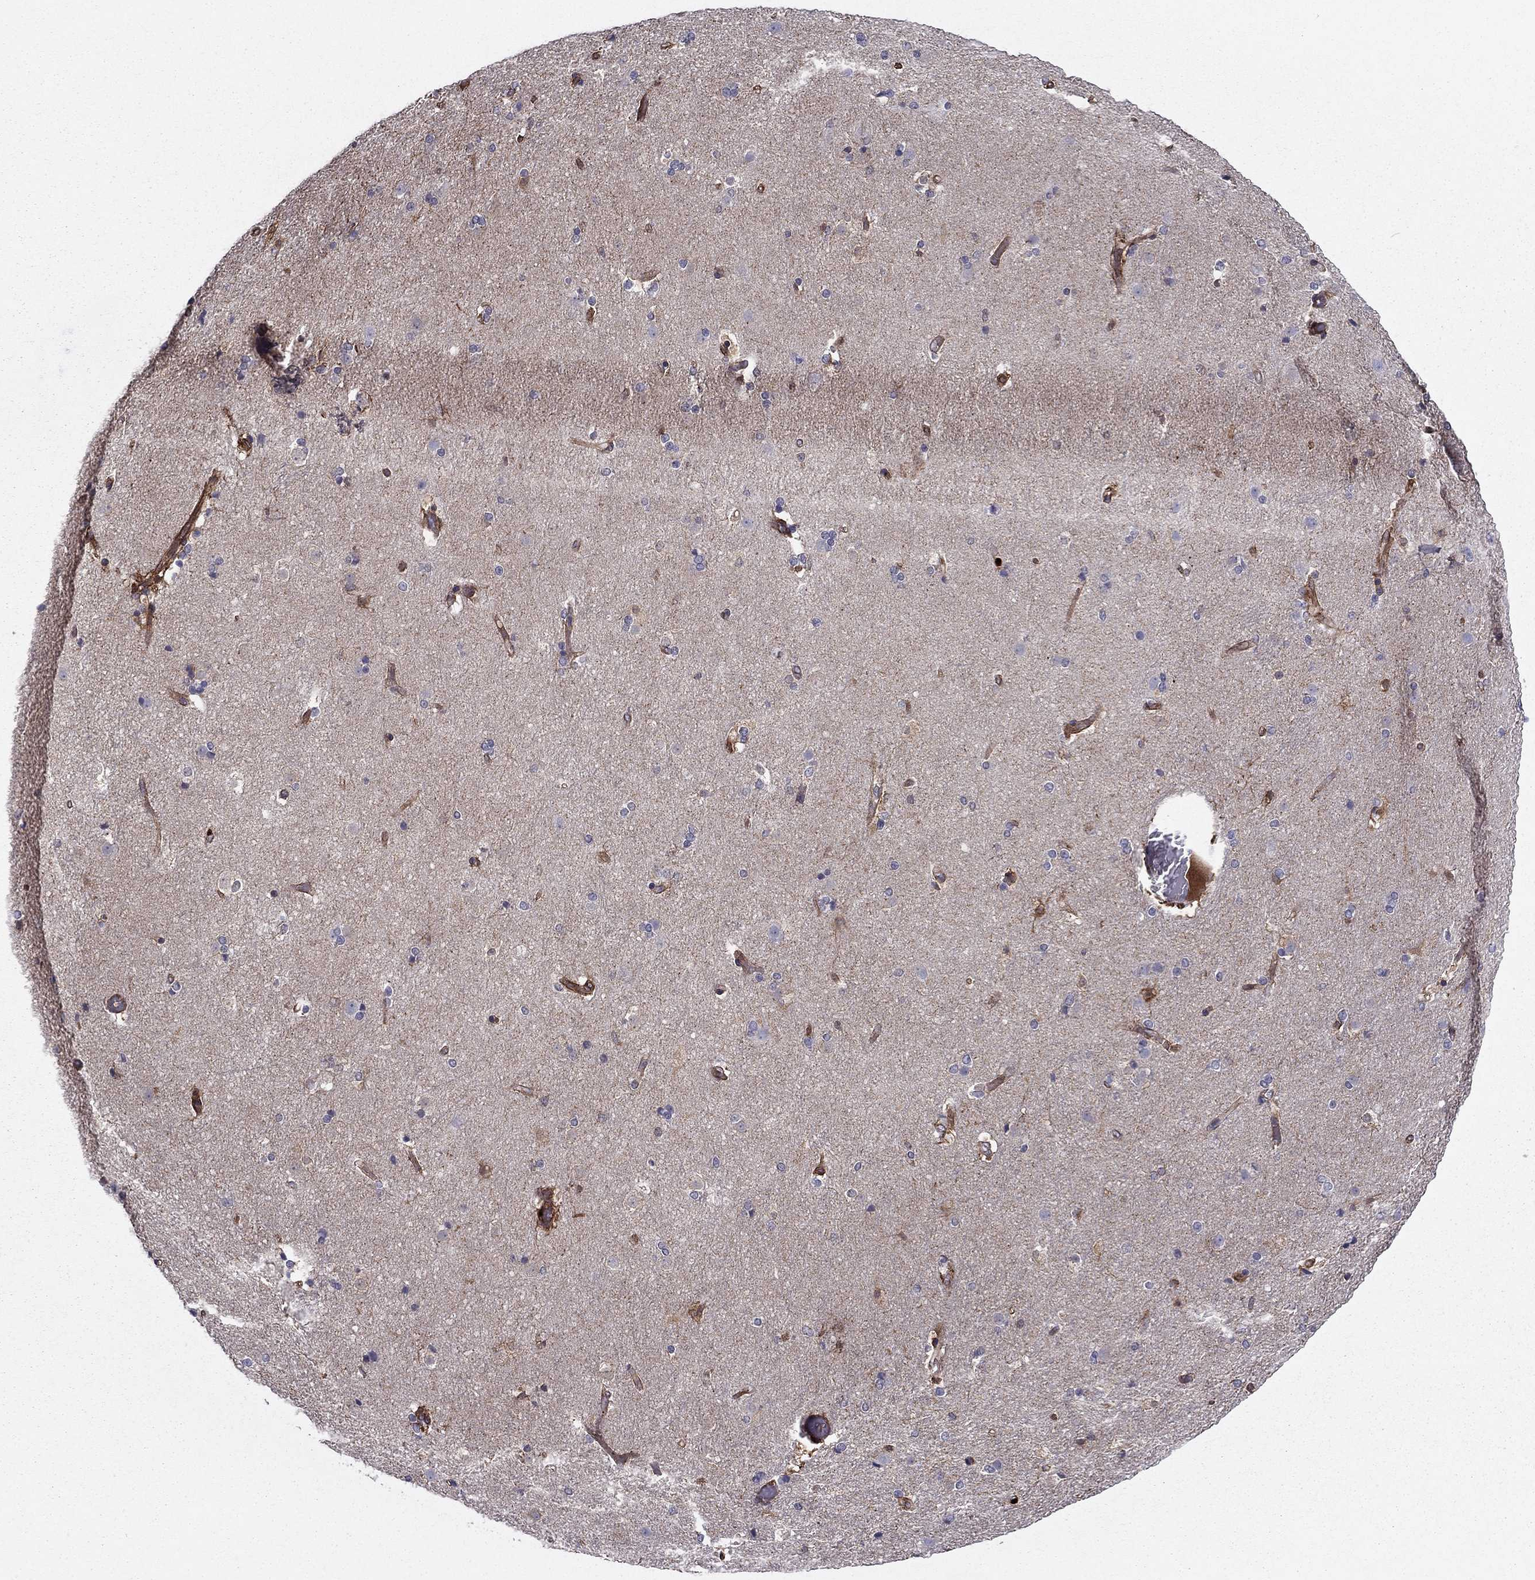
{"staining": {"intensity": "moderate", "quantity": "<25%", "location": "cytoplasmic/membranous"}, "tissue": "caudate", "cell_type": "Glial cells", "image_type": "normal", "snomed": [{"axis": "morphology", "description": "Normal tissue, NOS"}, {"axis": "topography", "description": "Lateral ventricle wall"}], "caption": "DAB immunohistochemical staining of normal human caudate shows moderate cytoplasmic/membranous protein staining in approximately <25% of glial cells. The staining was performed using DAB to visualize the protein expression in brown, while the nuclei were stained in blue with hematoxylin (Magnification: 20x).", "gene": "SHMT1", "patient": {"sex": "female", "age": 71}}